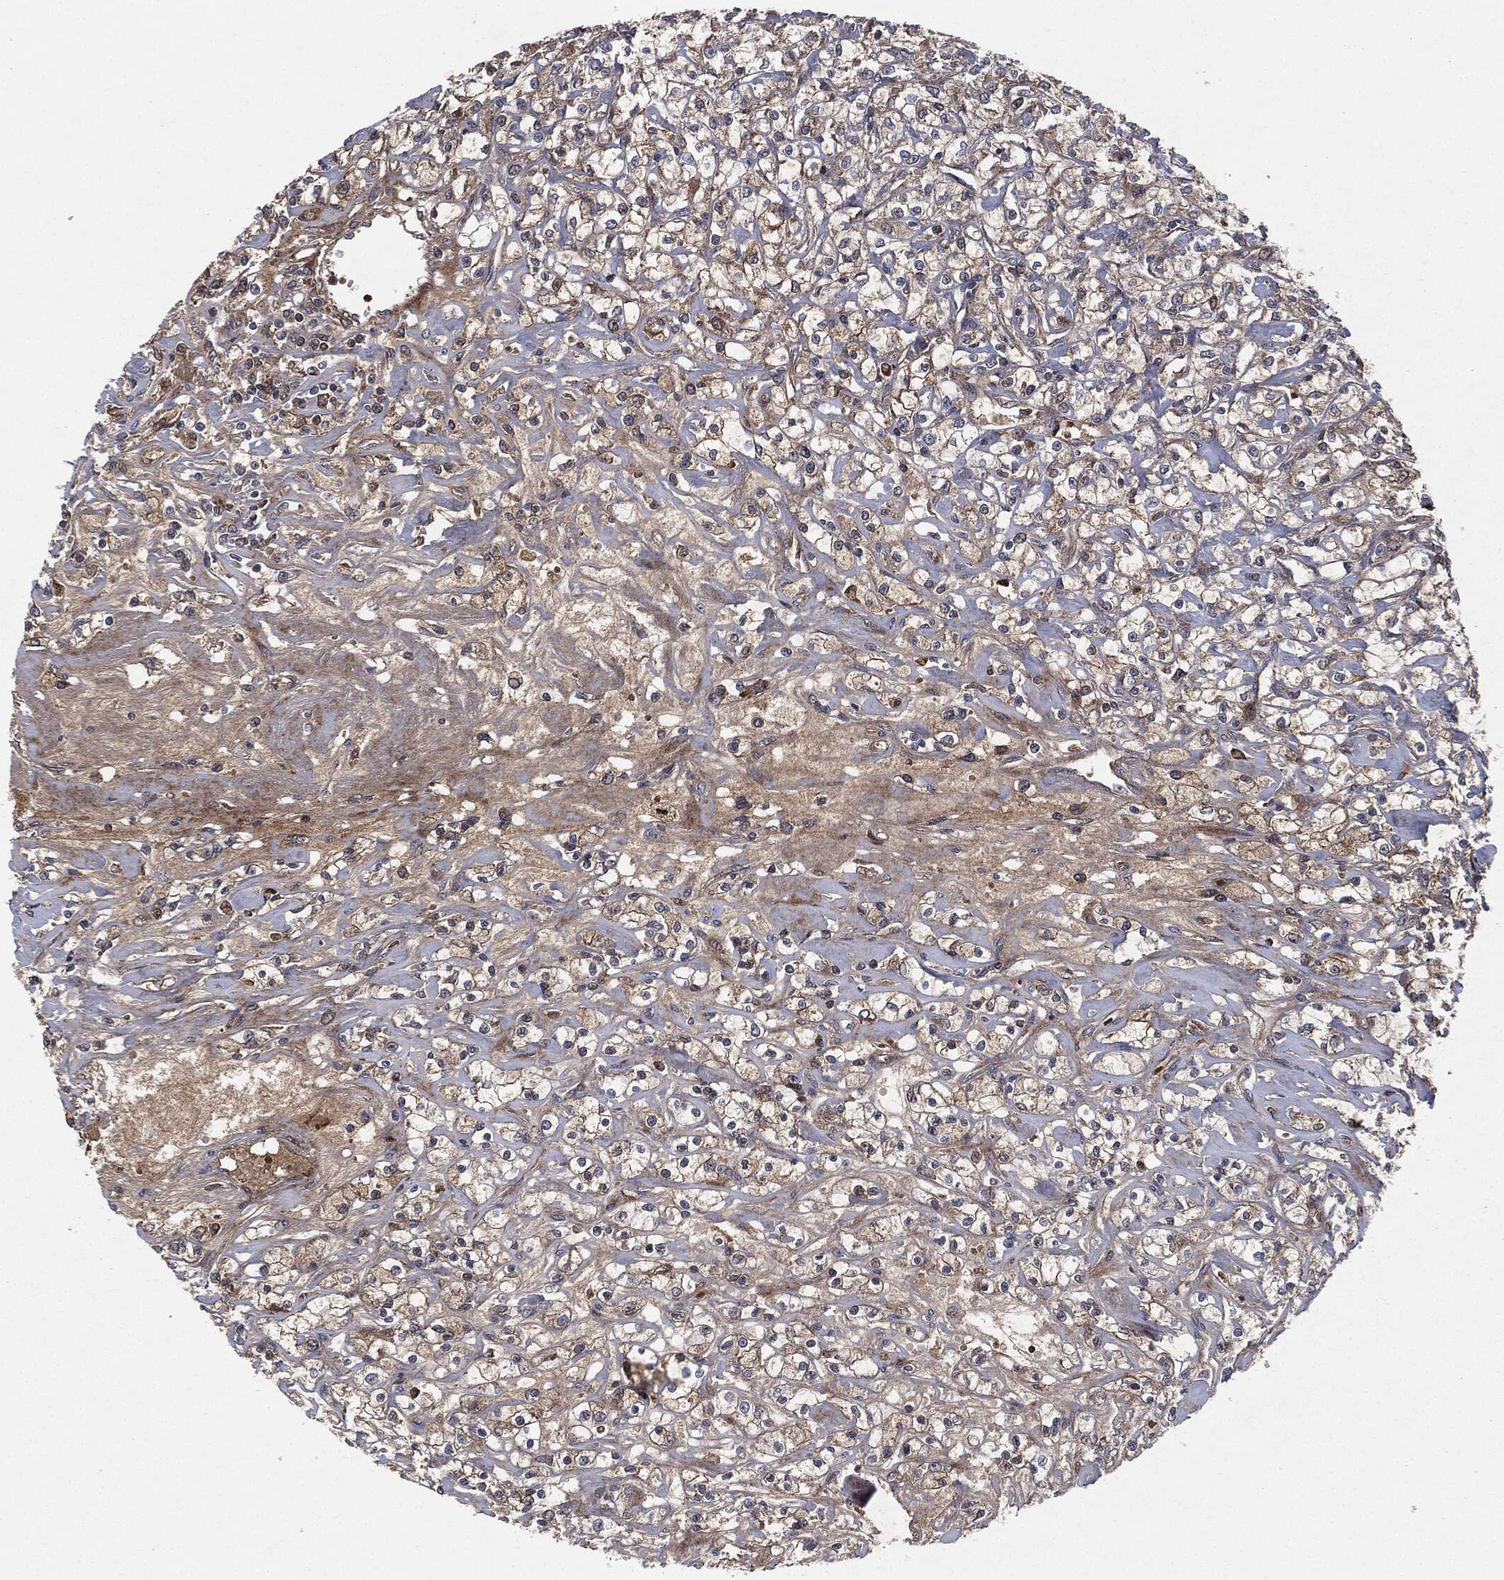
{"staining": {"intensity": "moderate", "quantity": "25%-75%", "location": "cytoplasmic/membranous"}, "tissue": "renal cancer", "cell_type": "Tumor cells", "image_type": "cancer", "snomed": [{"axis": "morphology", "description": "Adenocarcinoma, NOS"}, {"axis": "topography", "description": "Kidney"}], "caption": "A micrograph of human renal cancer stained for a protein exhibits moderate cytoplasmic/membranous brown staining in tumor cells.", "gene": "RAF1", "patient": {"sex": "female", "age": 59}}